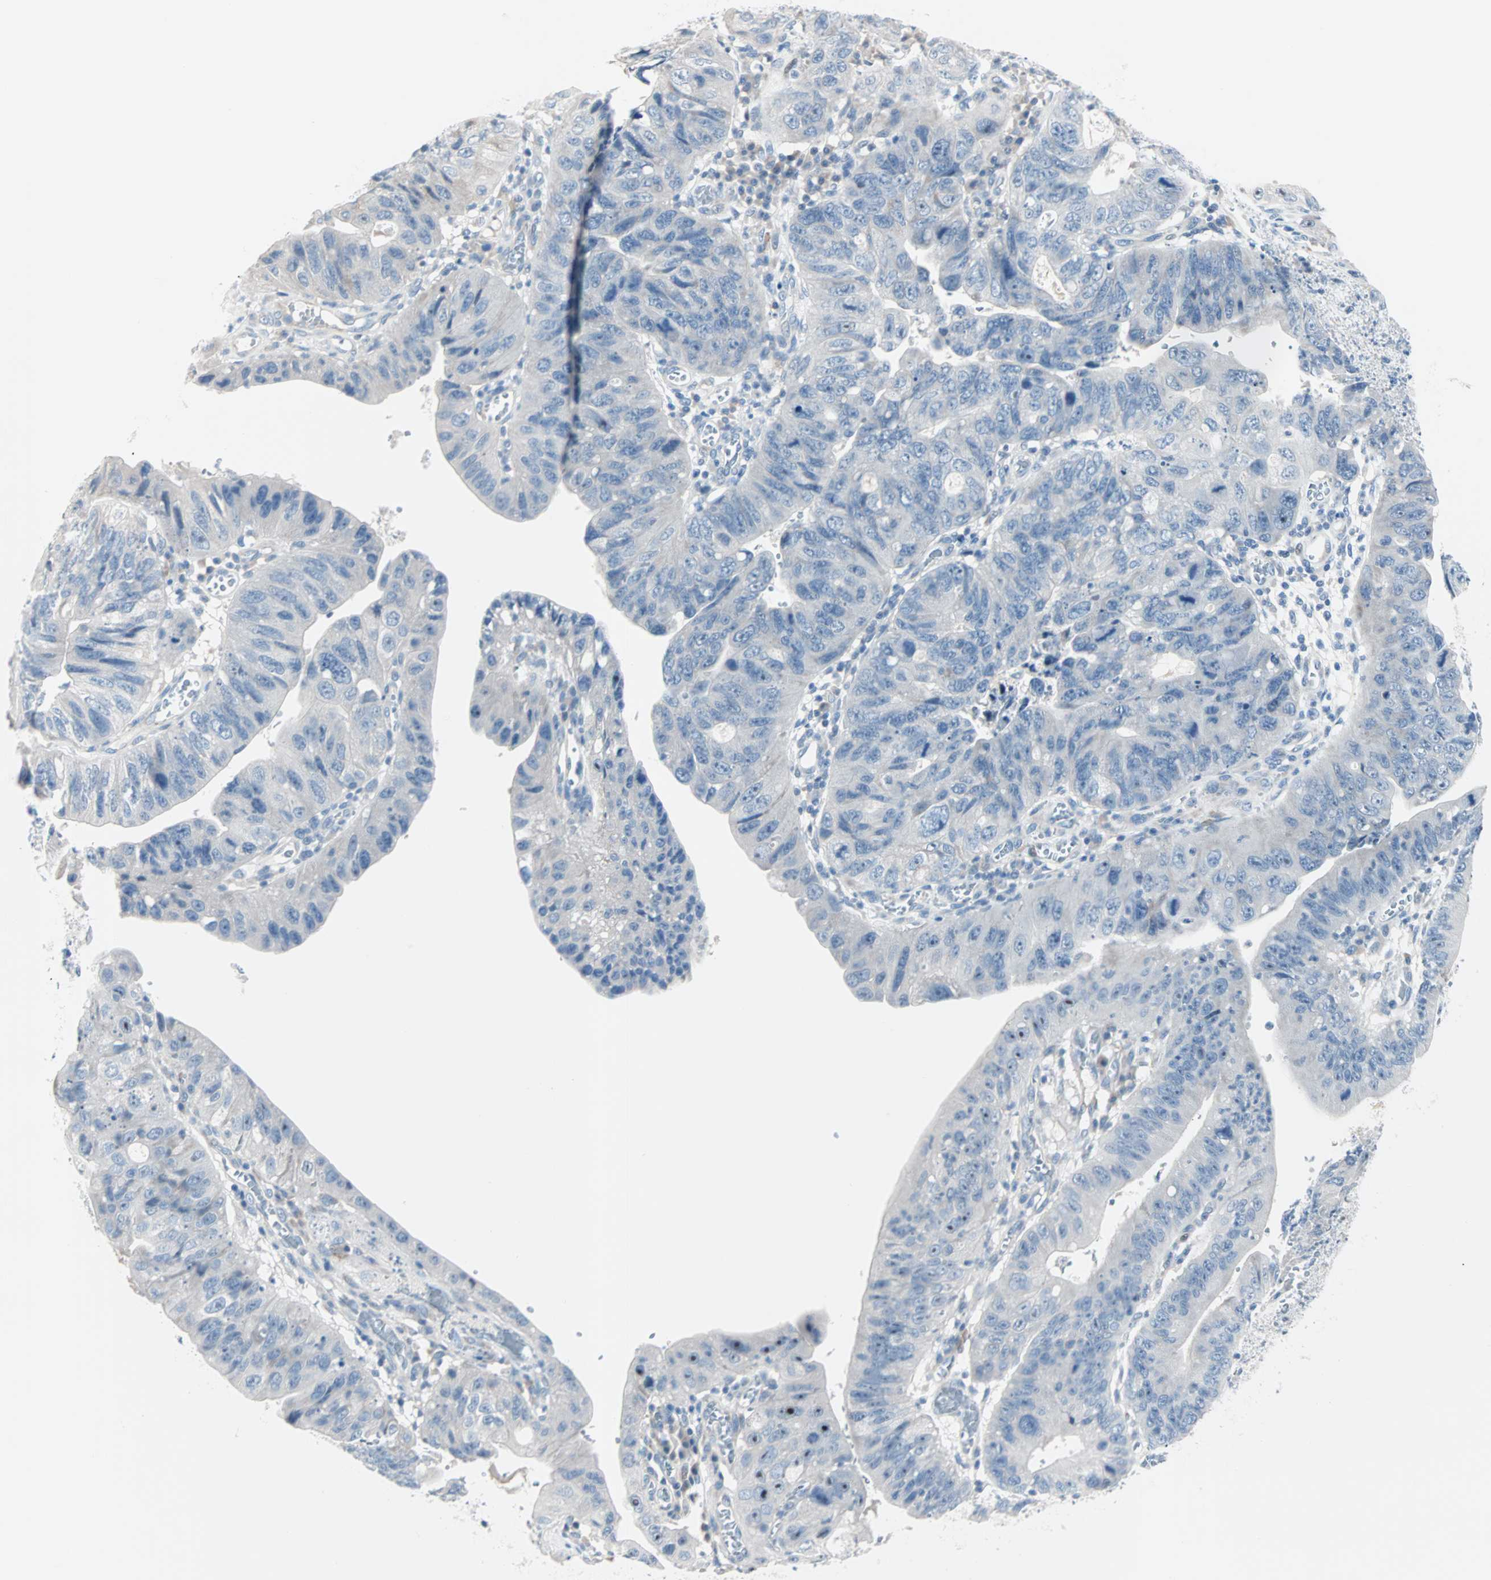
{"staining": {"intensity": "negative", "quantity": "none", "location": "none"}, "tissue": "stomach cancer", "cell_type": "Tumor cells", "image_type": "cancer", "snomed": [{"axis": "morphology", "description": "Adenocarcinoma, NOS"}, {"axis": "topography", "description": "Stomach"}], "caption": "Image shows no significant protein positivity in tumor cells of stomach cancer (adenocarcinoma).", "gene": "NEFH", "patient": {"sex": "male", "age": 59}}